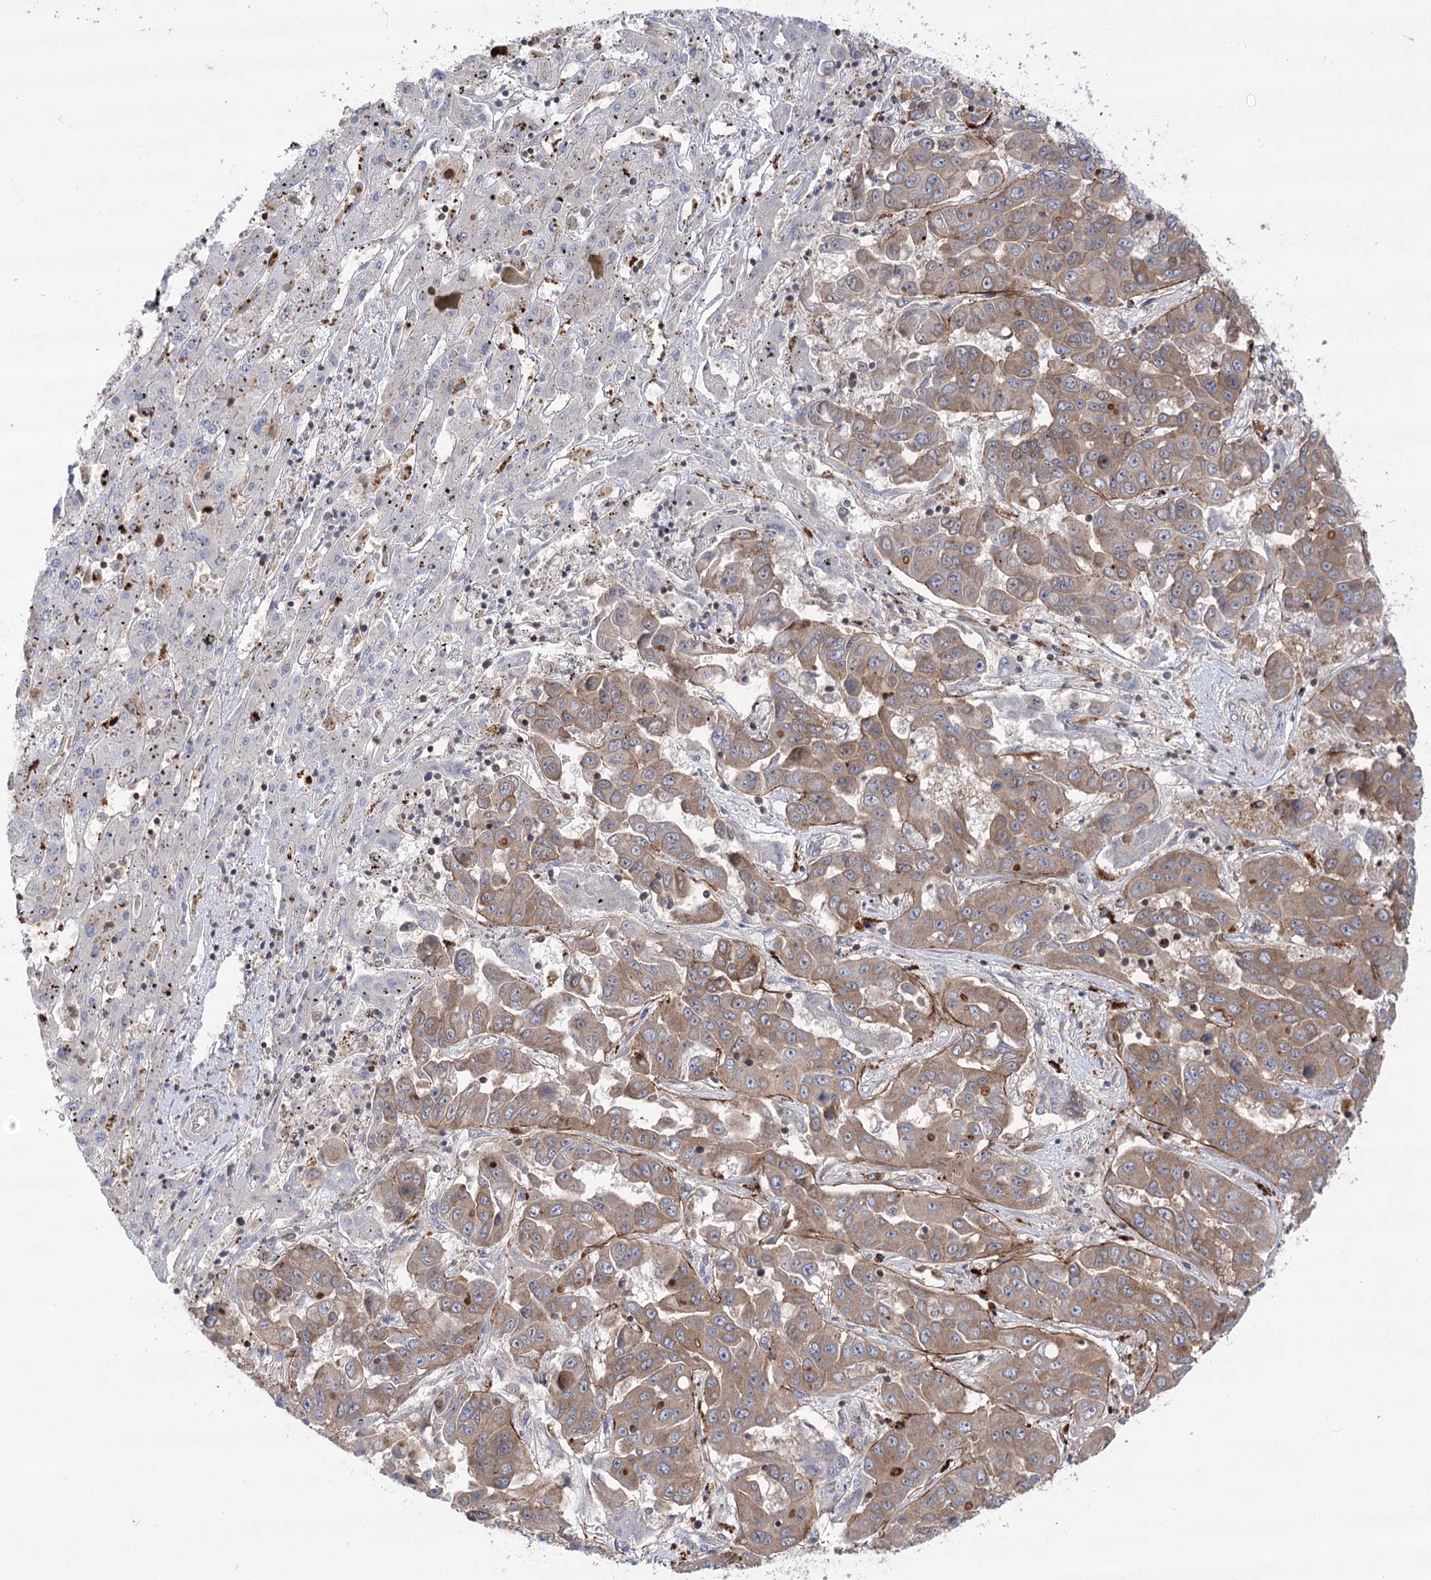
{"staining": {"intensity": "moderate", "quantity": ">75%", "location": "cytoplasmic/membranous"}, "tissue": "liver cancer", "cell_type": "Tumor cells", "image_type": "cancer", "snomed": [{"axis": "morphology", "description": "Cholangiocarcinoma"}, {"axis": "topography", "description": "Liver"}], "caption": "Protein expression analysis of liver cancer shows moderate cytoplasmic/membranous staining in about >75% of tumor cells.", "gene": "VPS37B", "patient": {"sex": "female", "age": 52}}